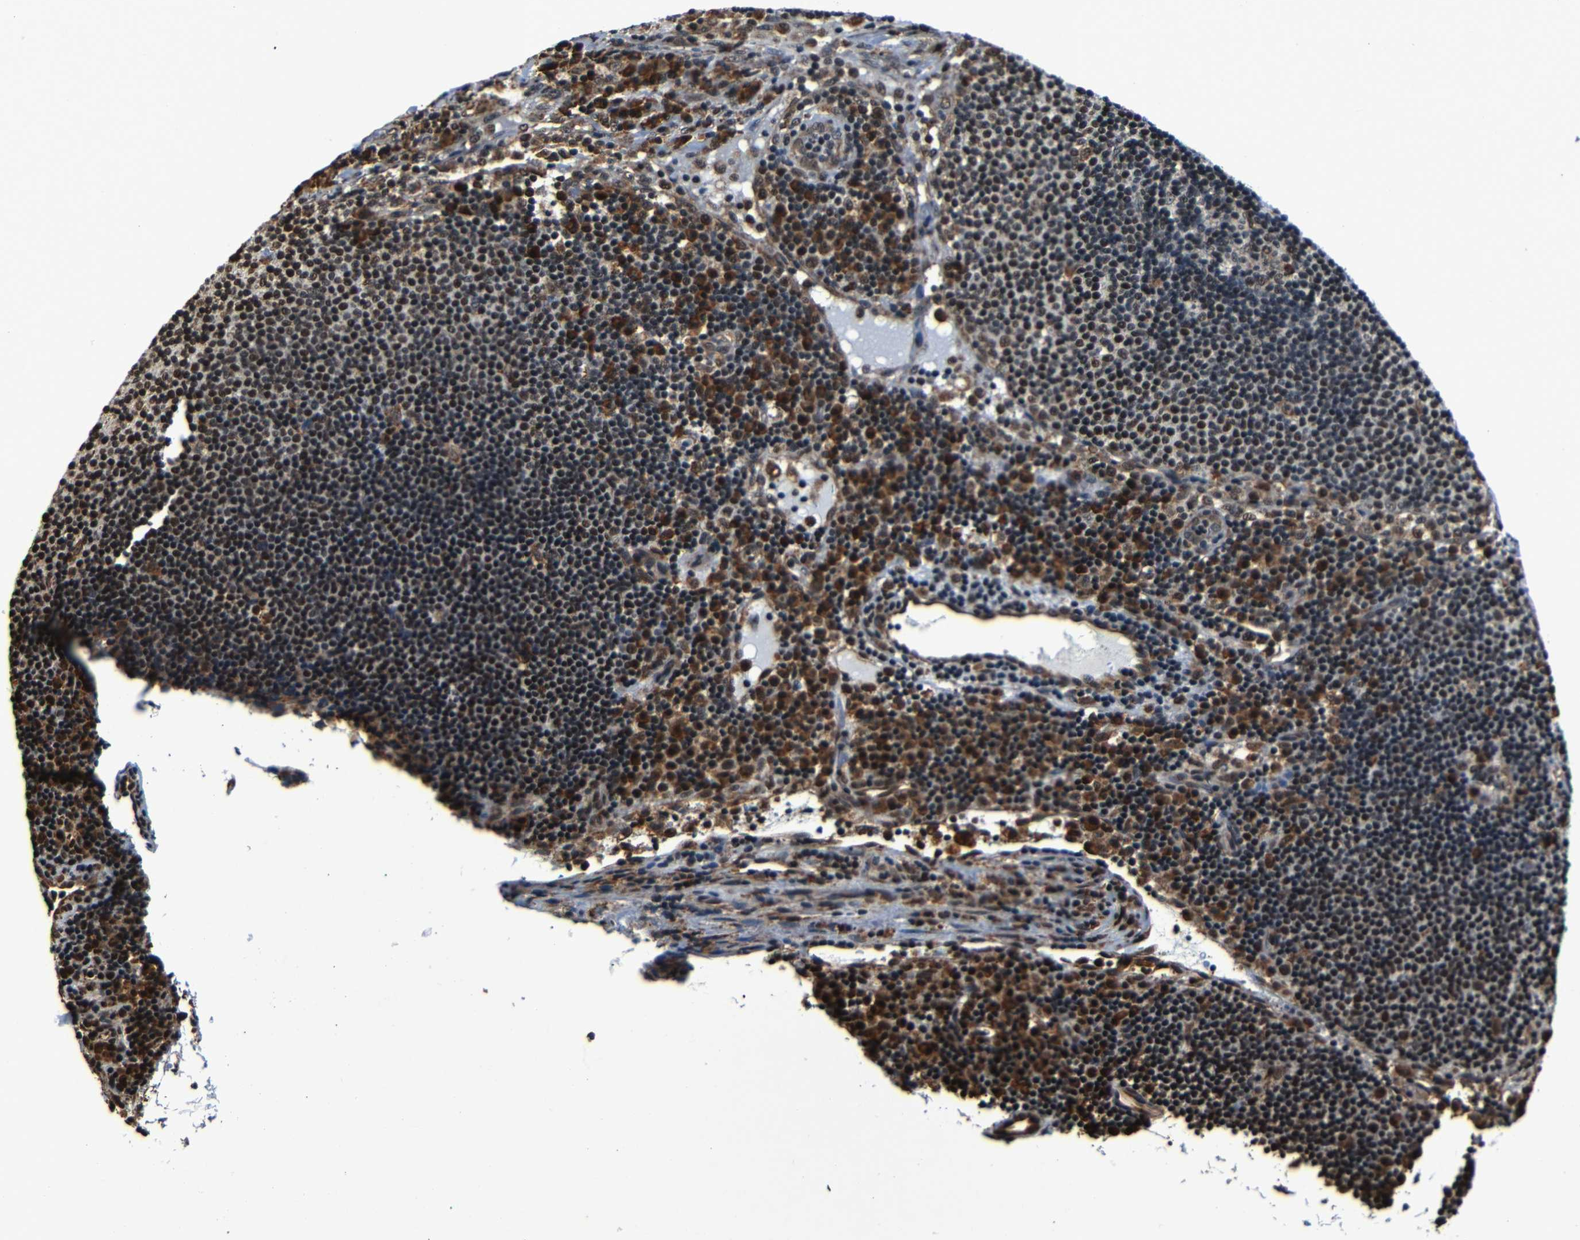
{"staining": {"intensity": "moderate", "quantity": "25%-75%", "location": "cytoplasmic/membranous,nuclear"}, "tissue": "lymph node", "cell_type": "Germinal center cells", "image_type": "normal", "snomed": [{"axis": "morphology", "description": "Normal tissue, NOS"}, {"axis": "topography", "description": "Lymph node"}], "caption": "The micrograph reveals a brown stain indicating the presence of a protein in the cytoplasmic/membranous,nuclear of germinal center cells in lymph node. (IHC, brightfield microscopy, high magnification).", "gene": "NCBP3", "patient": {"sex": "female", "age": 53}}